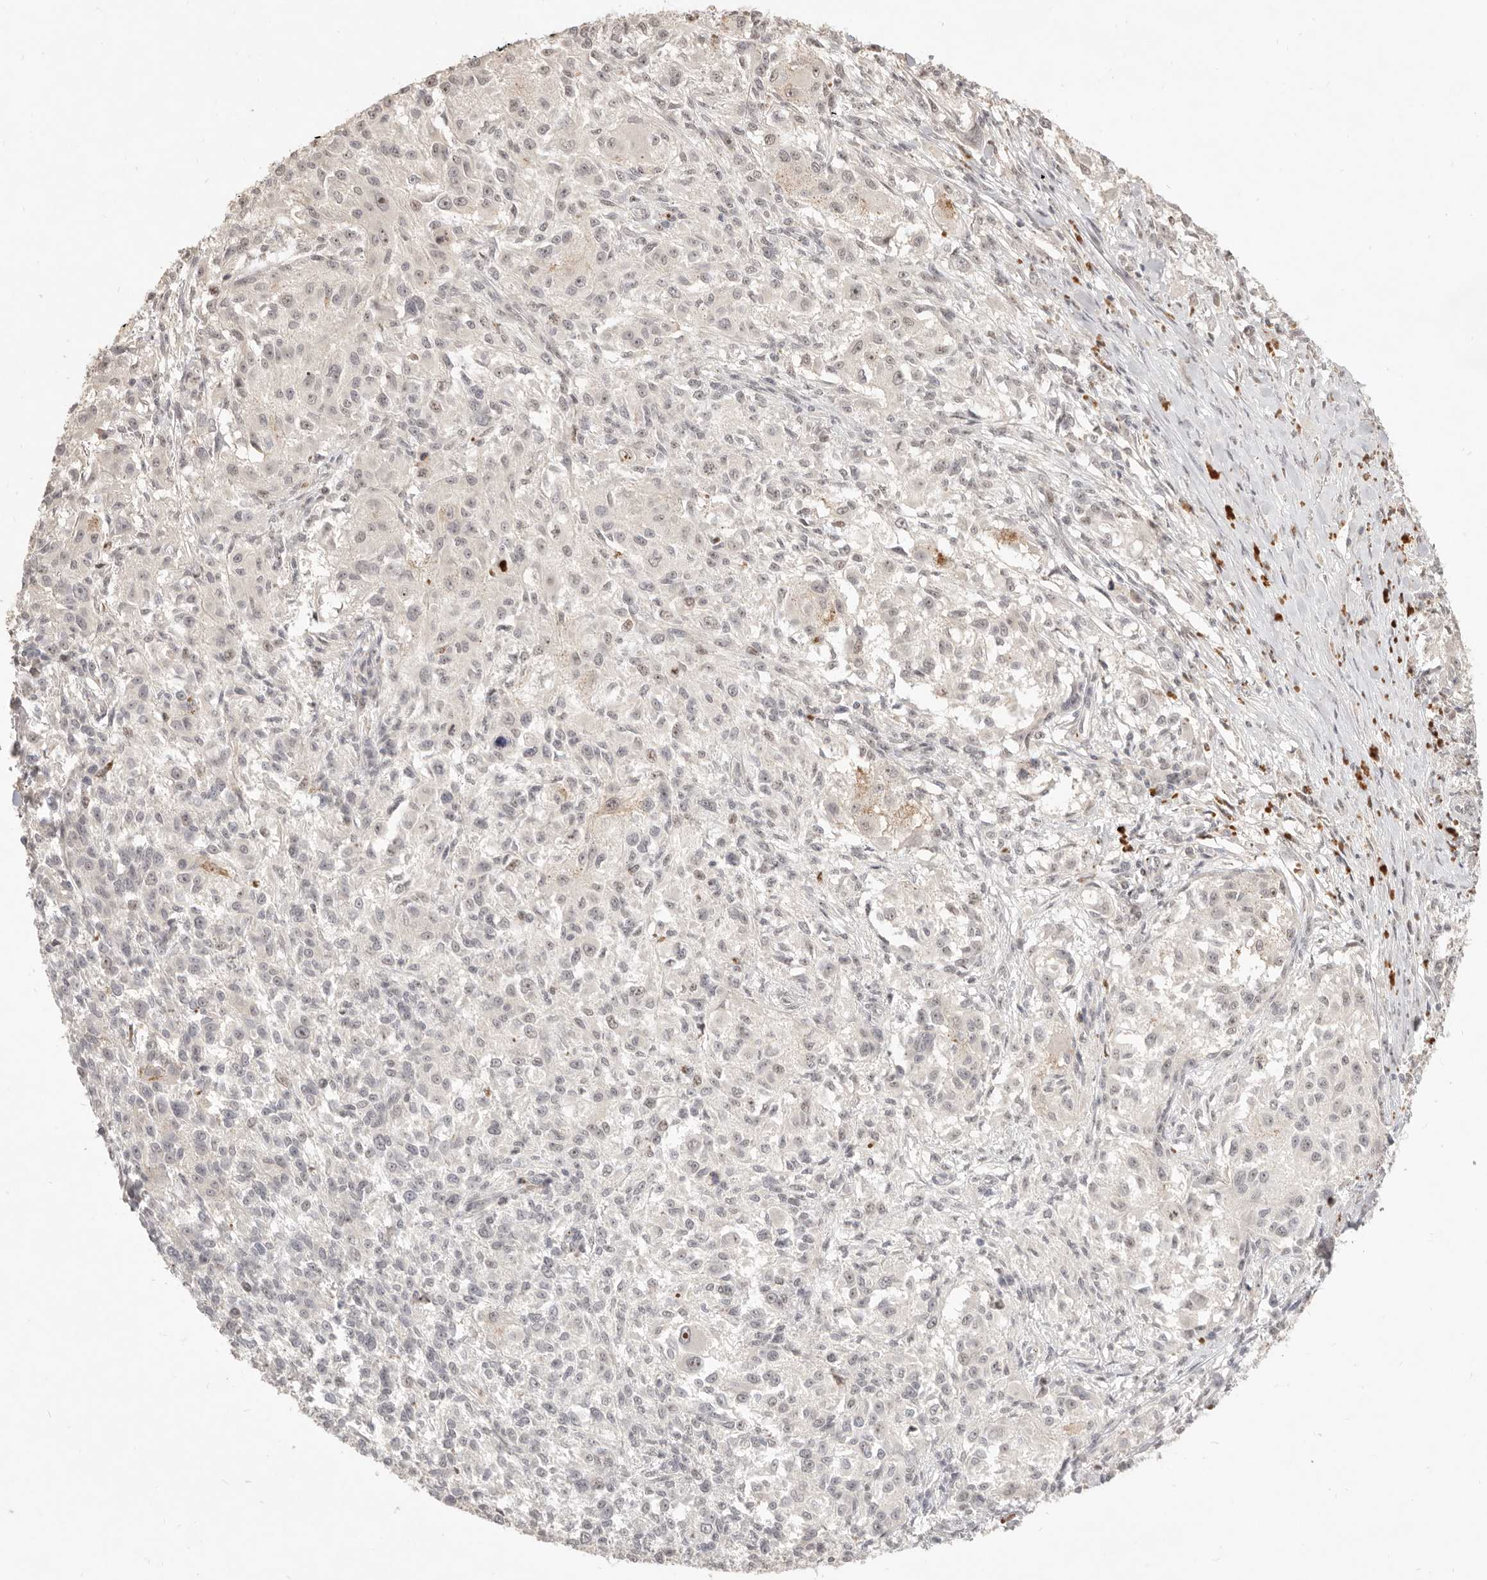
{"staining": {"intensity": "moderate", "quantity": "25%-75%", "location": "nuclear"}, "tissue": "melanoma", "cell_type": "Tumor cells", "image_type": "cancer", "snomed": [{"axis": "morphology", "description": "Necrosis, NOS"}, {"axis": "morphology", "description": "Malignant melanoma, NOS"}, {"axis": "topography", "description": "Skin"}], "caption": "A high-resolution histopathology image shows IHC staining of malignant melanoma, which exhibits moderate nuclear staining in approximately 25%-75% of tumor cells.", "gene": "MEP1A", "patient": {"sex": "female", "age": 87}}